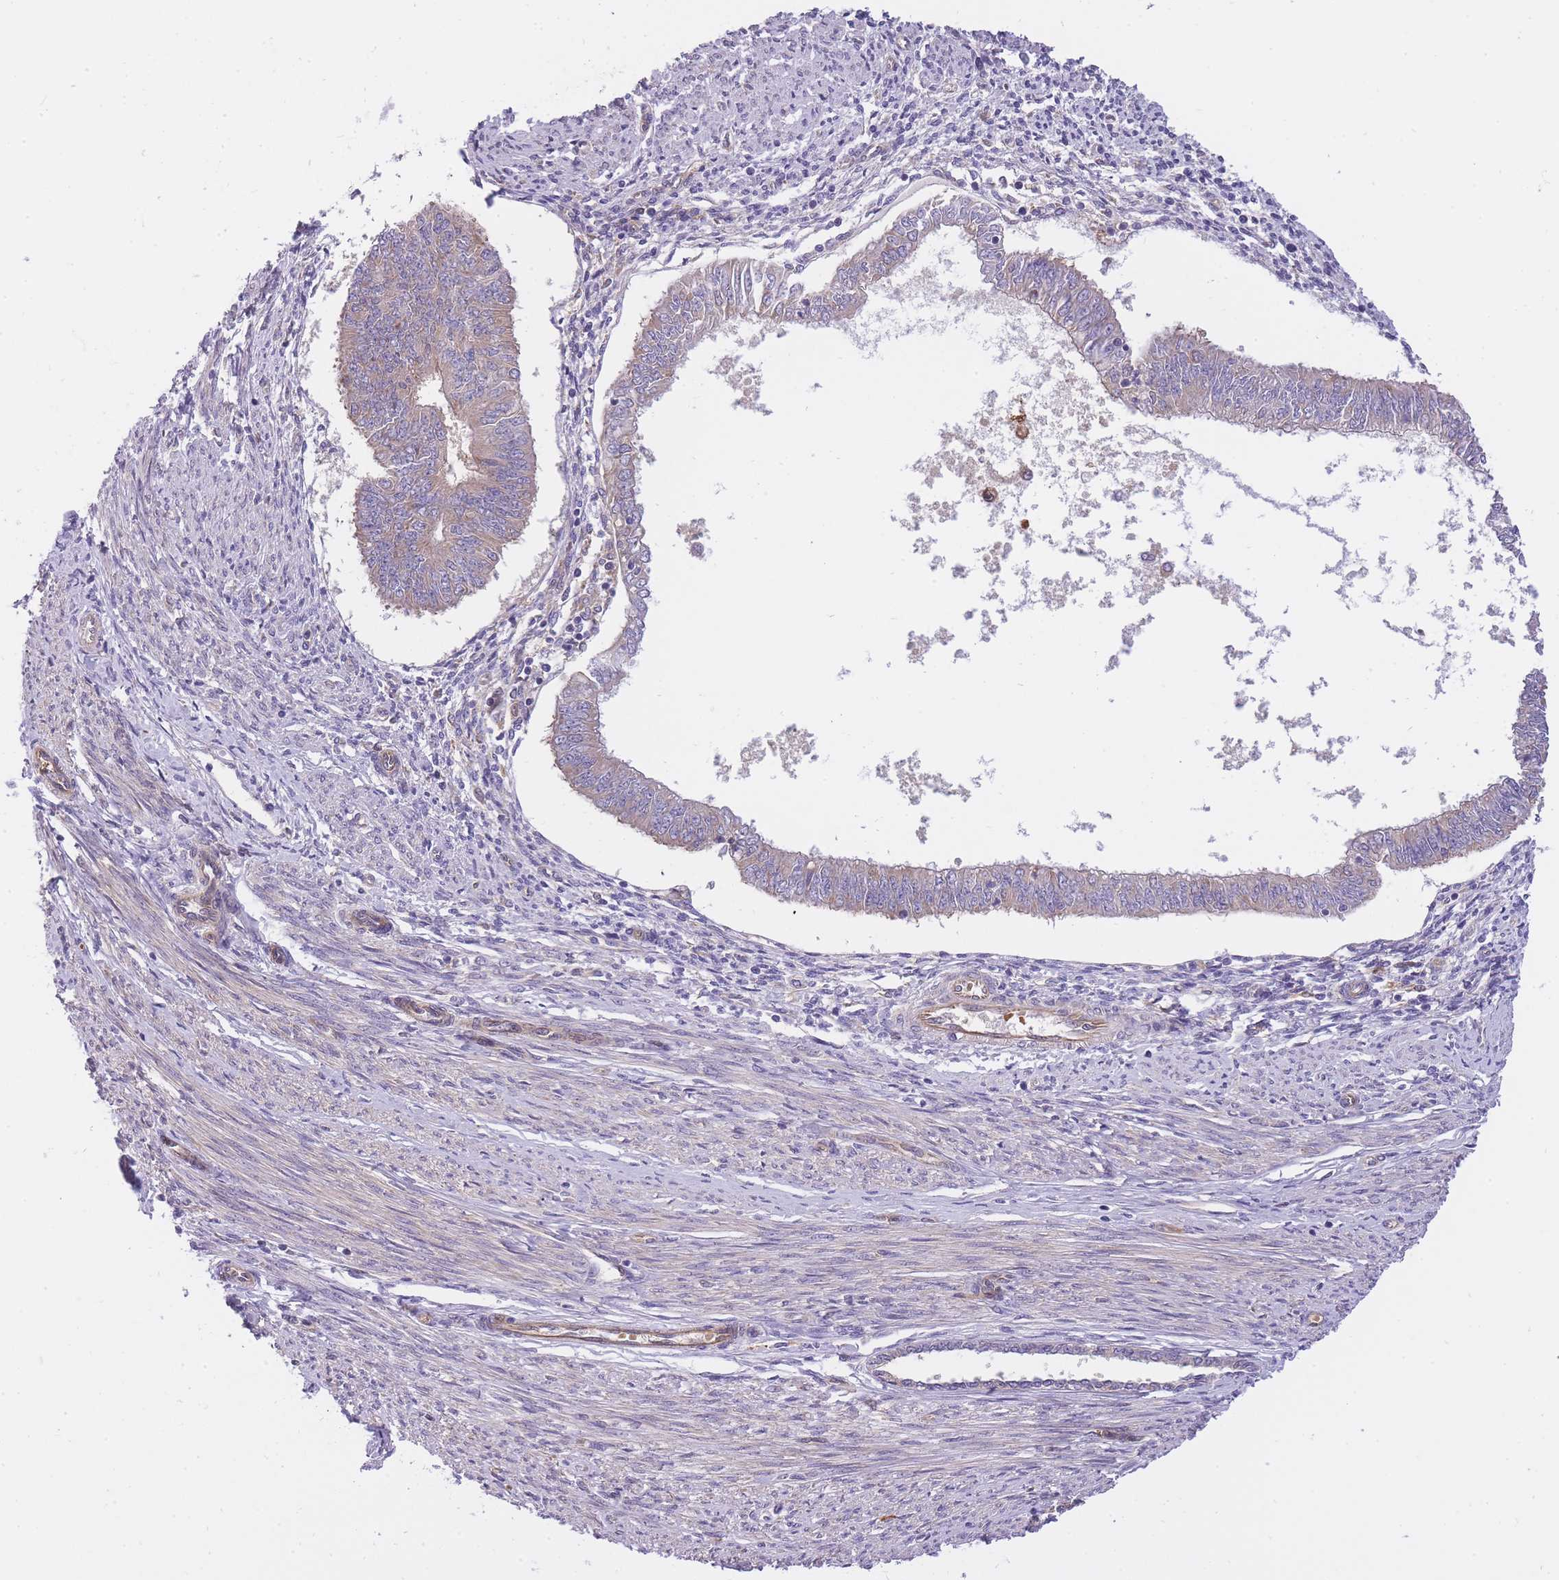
{"staining": {"intensity": "negative", "quantity": "none", "location": "none"}, "tissue": "endometrial cancer", "cell_type": "Tumor cells", "image_type": "cancer", "snomed": [{"axis": "morphology", "description": "Adenocarcinoma, NOS"}, {"axis": "topography", "description": "Endometrium"}], "caption": "There is no significant staining in tumor cells of endometrial cancer. (DAB IHC visualized using brightfield microscopy, high magnification).", "gene": "CRYGN", "patient": {"sex": "female", "age": 58}}